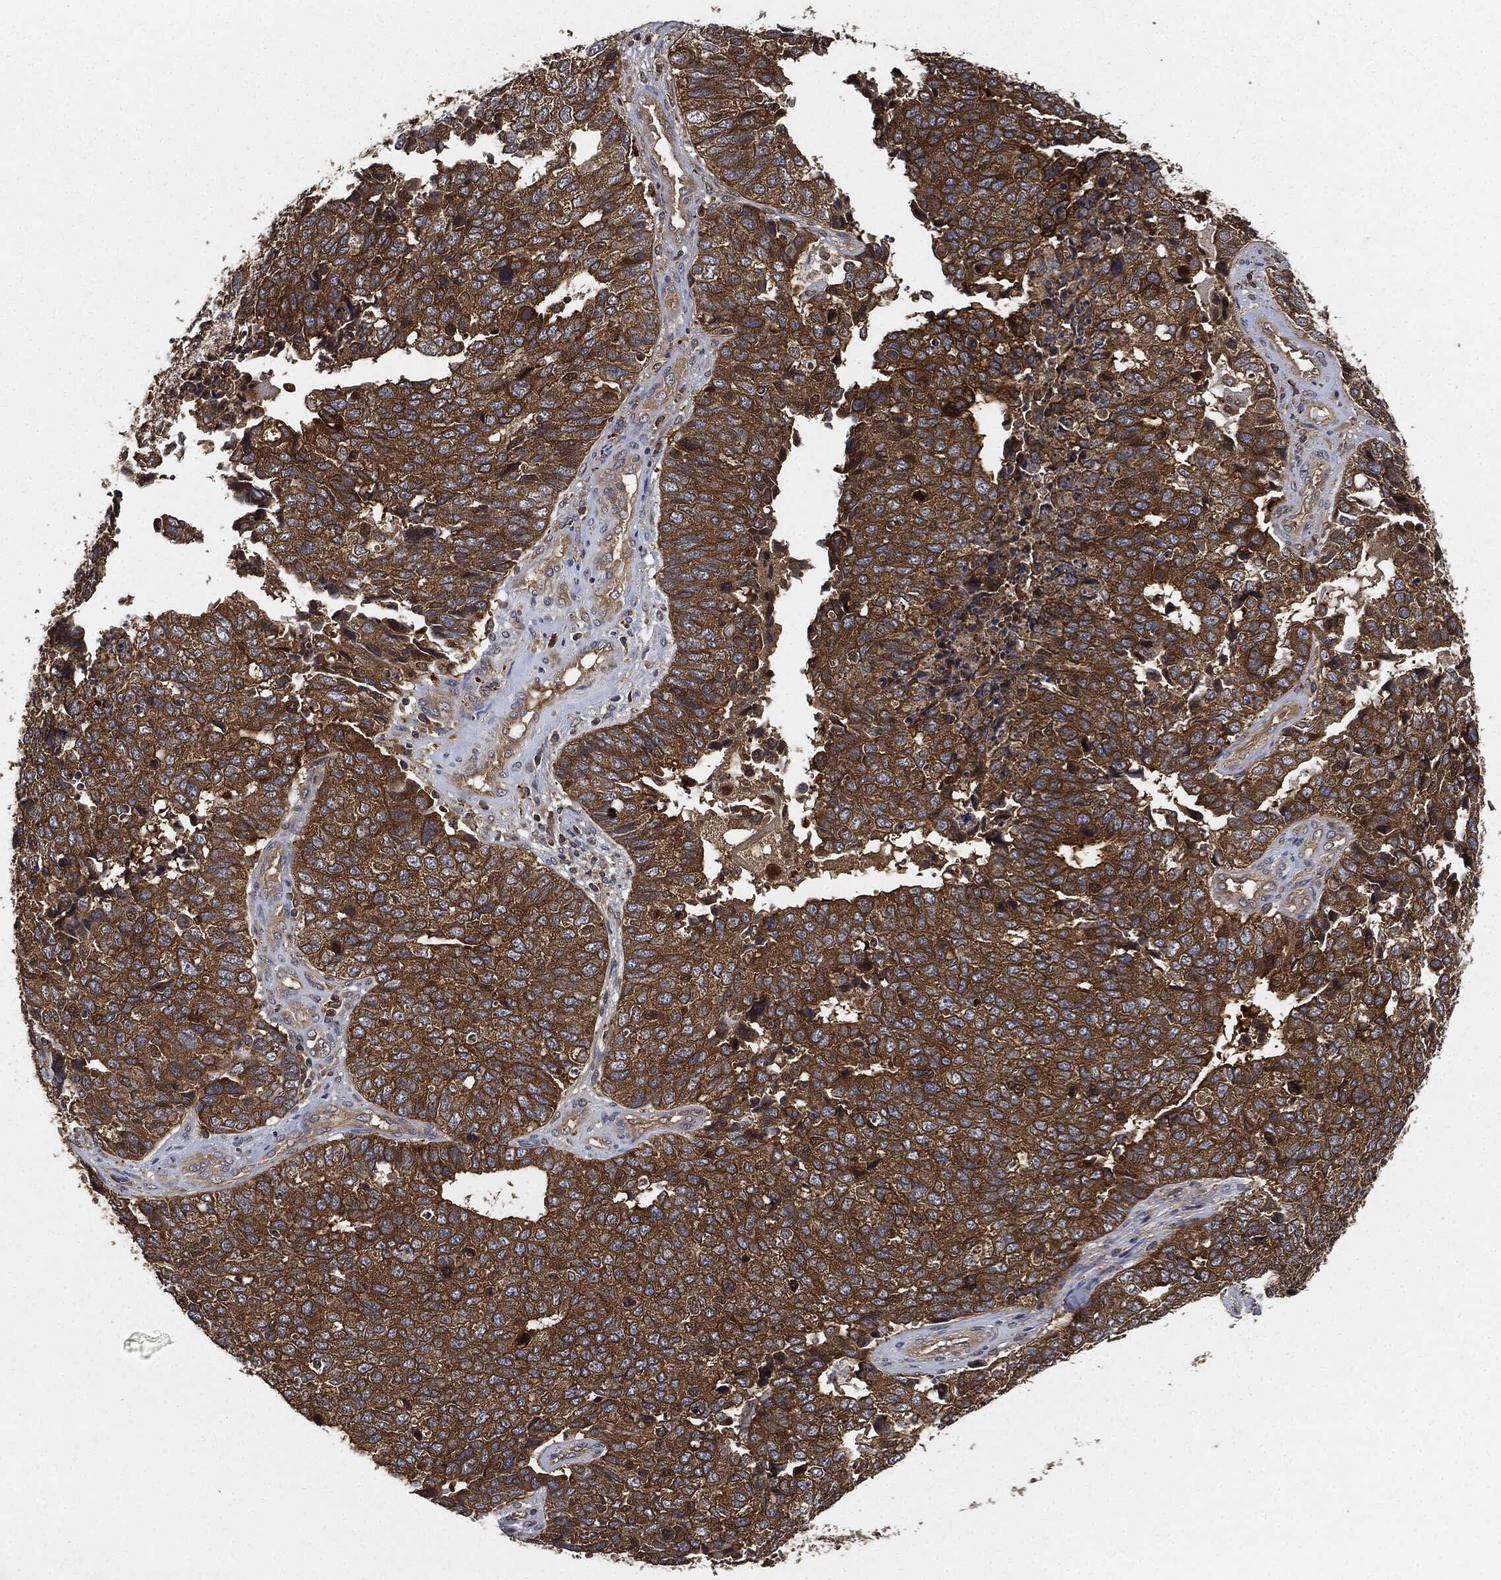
{"staining": {"intensity": "strong", "quantity": ">75%", "location": "cytoplasmic/membranous"}, "tissue": "cervical cancer", "cell_type": "Tumor cells", "image_type": "cancer", "snomed": [{"axis": "morphology", "description": "Squamous cell carcinoma, NOS"}, {"axis": "topography", "description": "Cervix"}], "caption": "High-magnification brightfield microscopy of cervical cancer (squamous cell carcinoma) stained with DAB (brown) and counterstained with hematoxylin (blue). tumor cells exhibit strong cytoplasmic/membranous staining is identified in about>75% of cells.", "gene": "BRAF", "patient": {"sex": "female", "age": 63}}